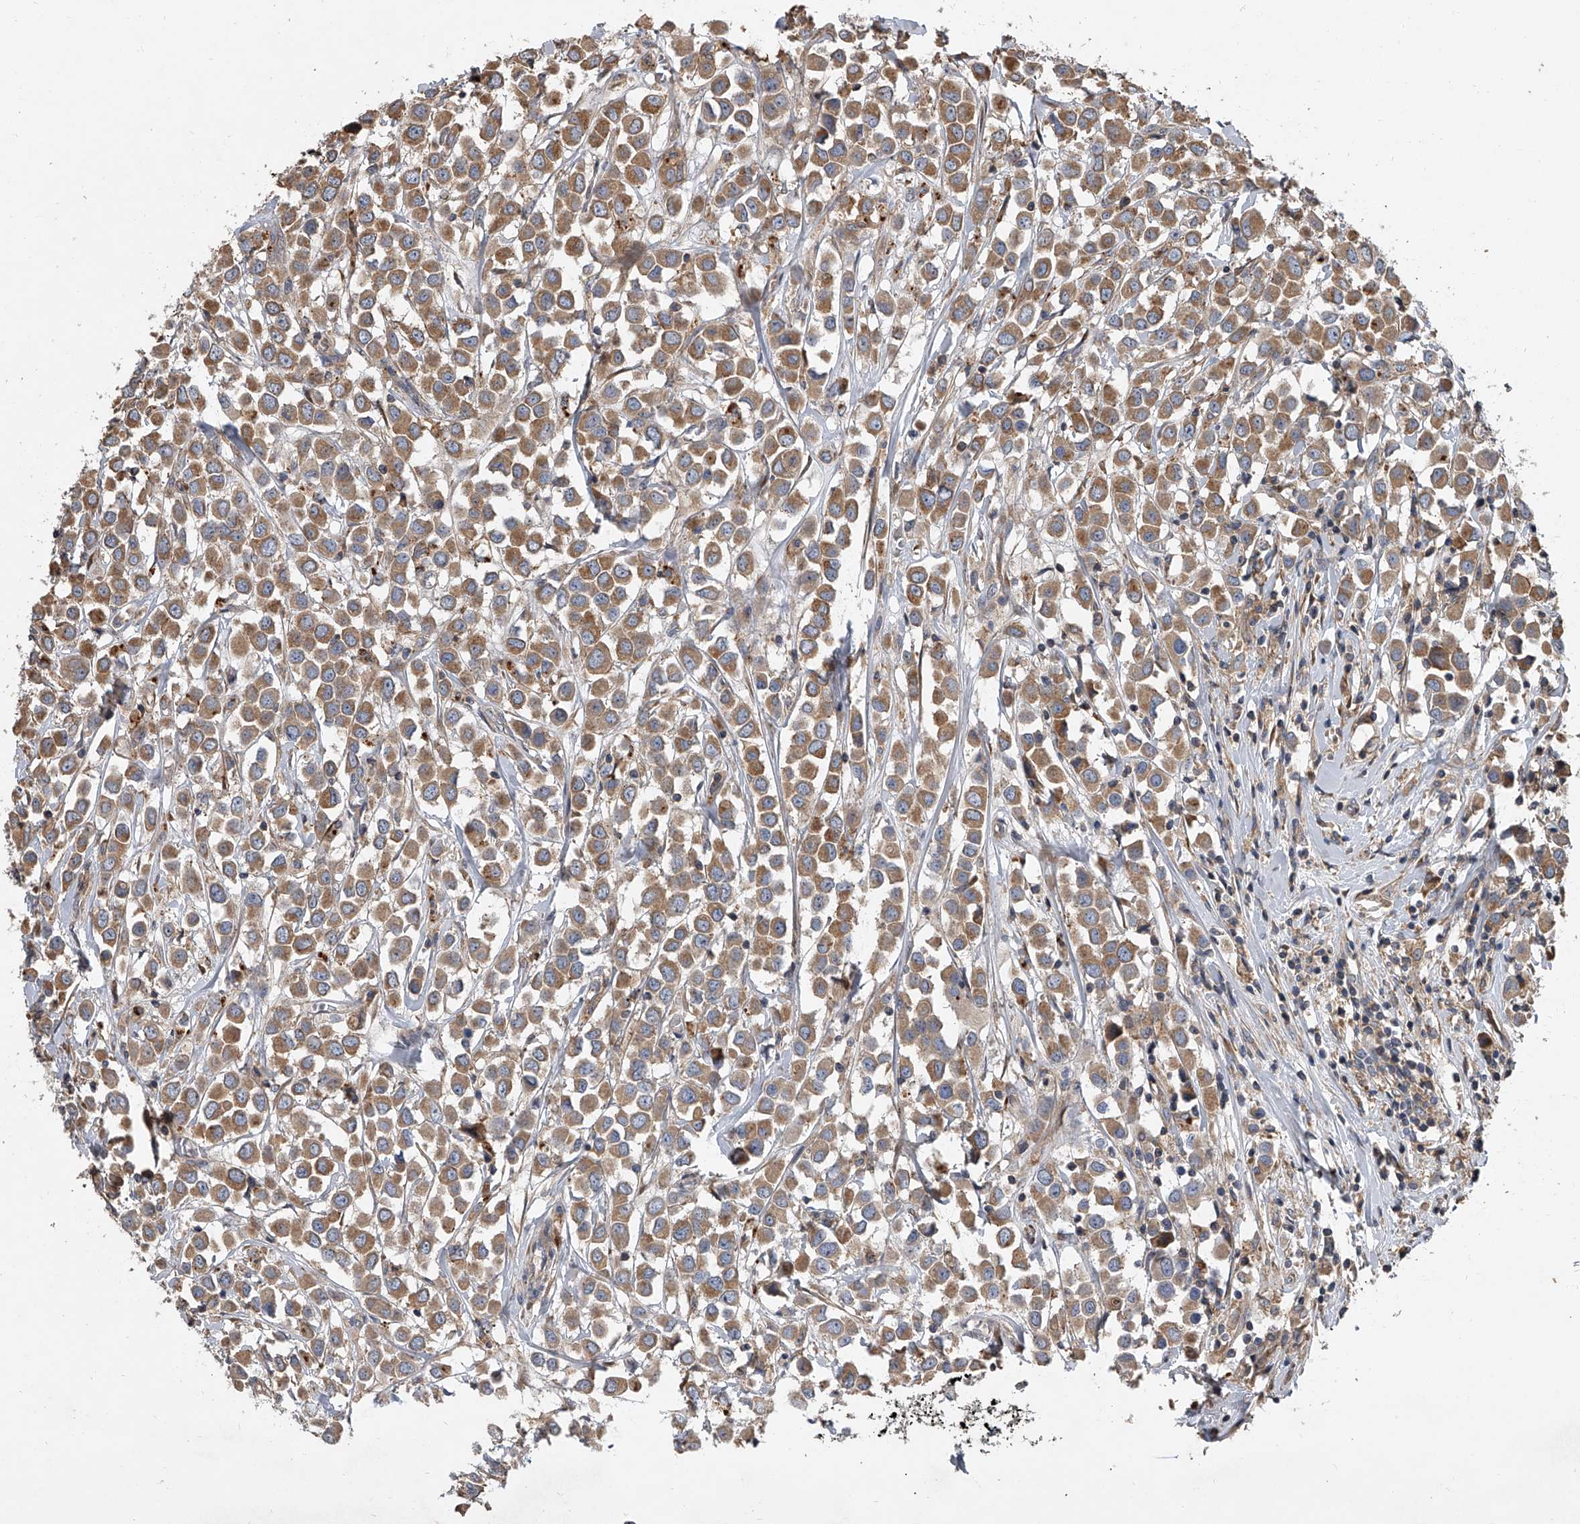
{"staining": {"intensity": "moderate", "quantity": ">75%", "location": "cytoplasmic/membranous"}, "tissue": "breast cancer", "cell_type": "Tumor cells", "image_type": "cancer", "snomed": [{"axis": "morphology", "description": "Duct carcinoma"}, {"axis": "topography", "description": "Breast"}], "caption": "Human intraductal carcinoma (breast) stained with a brown dye exhibits moderate cytoplasmic/membranous positive staining in approximately >75% of tumor cells.", "gene": "DOCK9", "patient": {"sex": "female", "age": 61}}